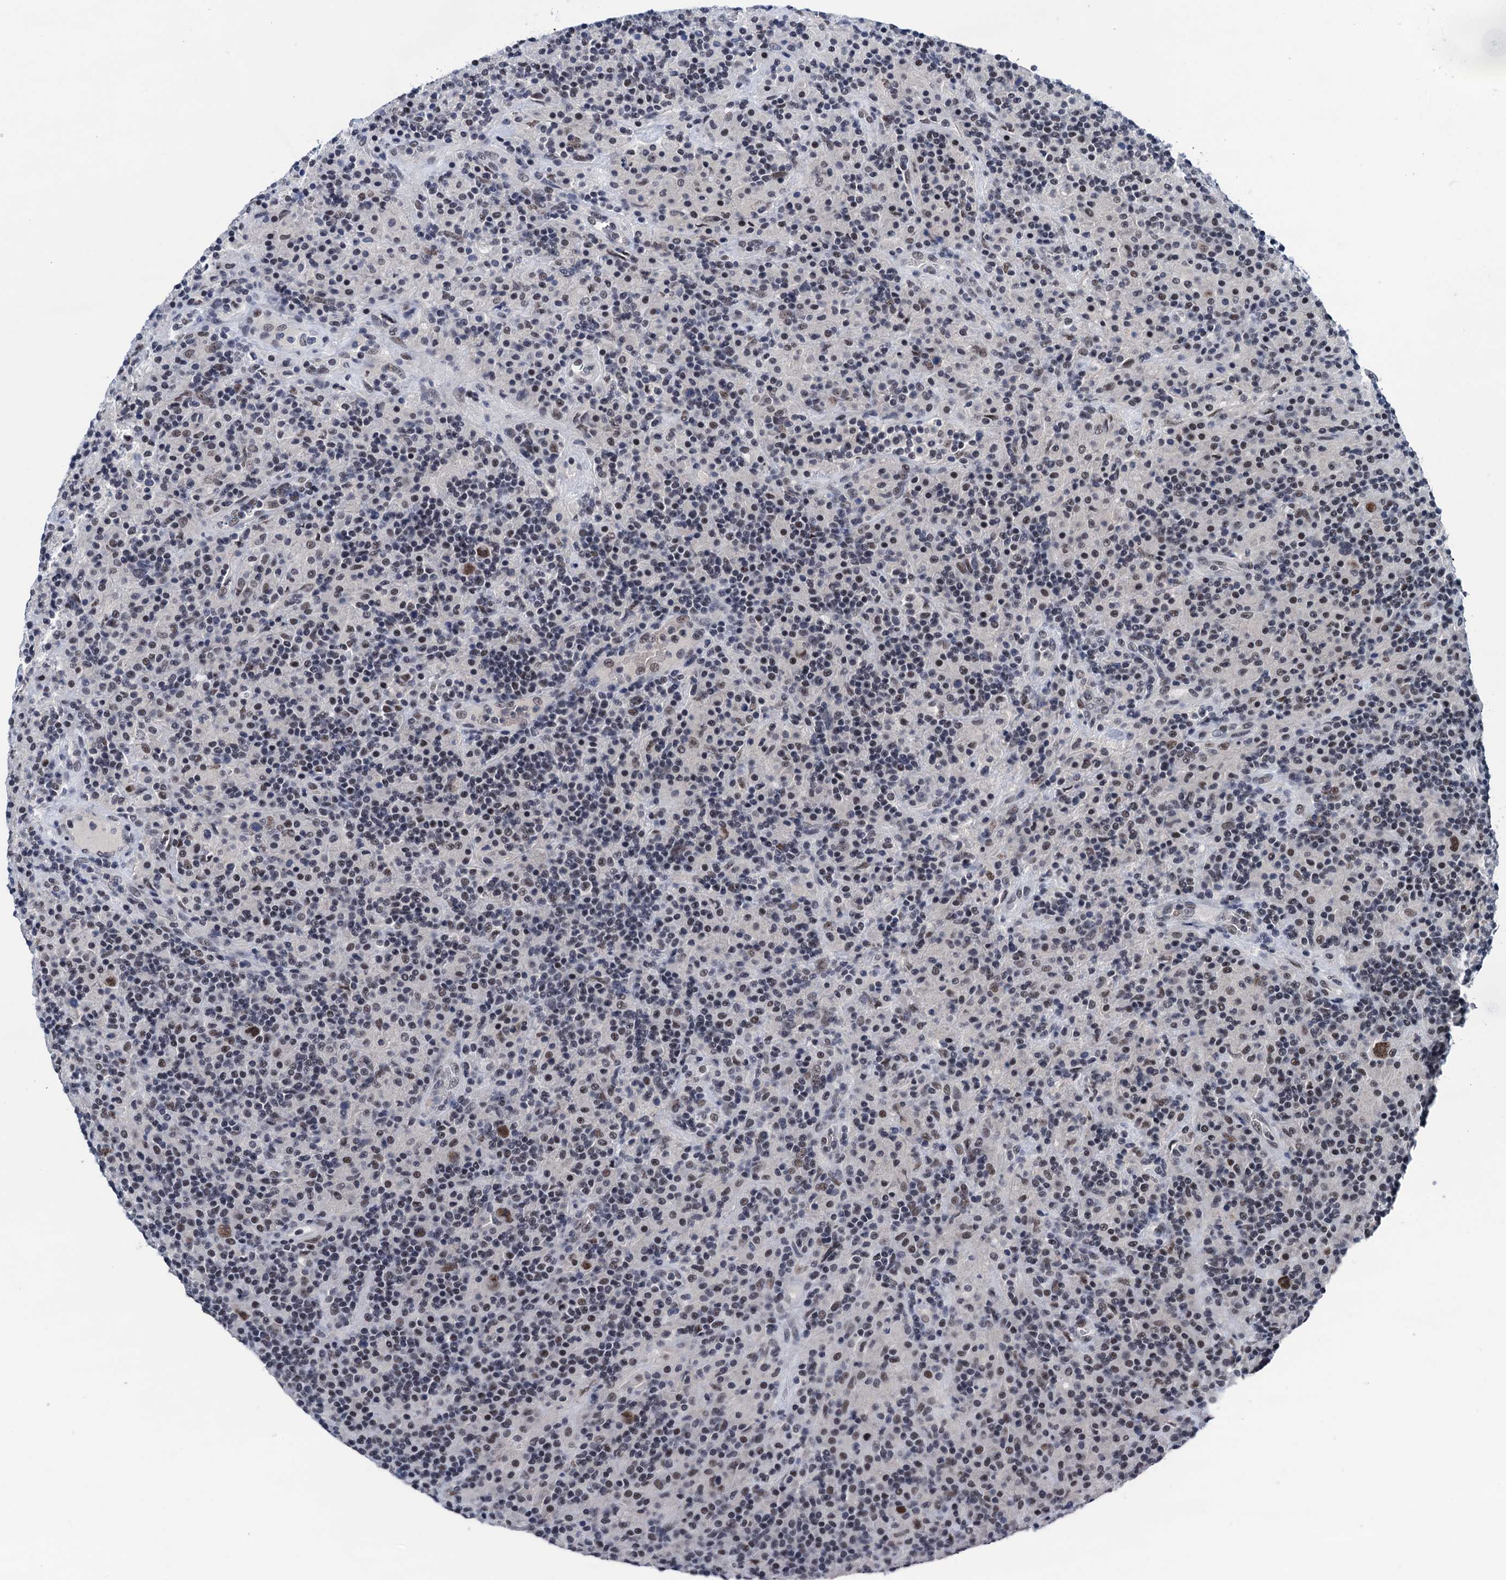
{"staining": {"intensity": "moderate", "quantity": ">75%", "location": "nuclear"}, "tissue": "lymphoma", "cell_type": "Tumor cells", "image_type": "cancer", "snomed": [{"axis": "morphology", "description": "Hodgkin's disease, NOS"}, {"axis": "topography", "description": "Lymph node"}], "caption": "Hodgkin's disease stained for a protein (brown) exhibits moderate nuclear positive staining in approximately >75% of tumor cells.", "gene": "FNBP4", "patient": {"sex": "male", "age": 70}}